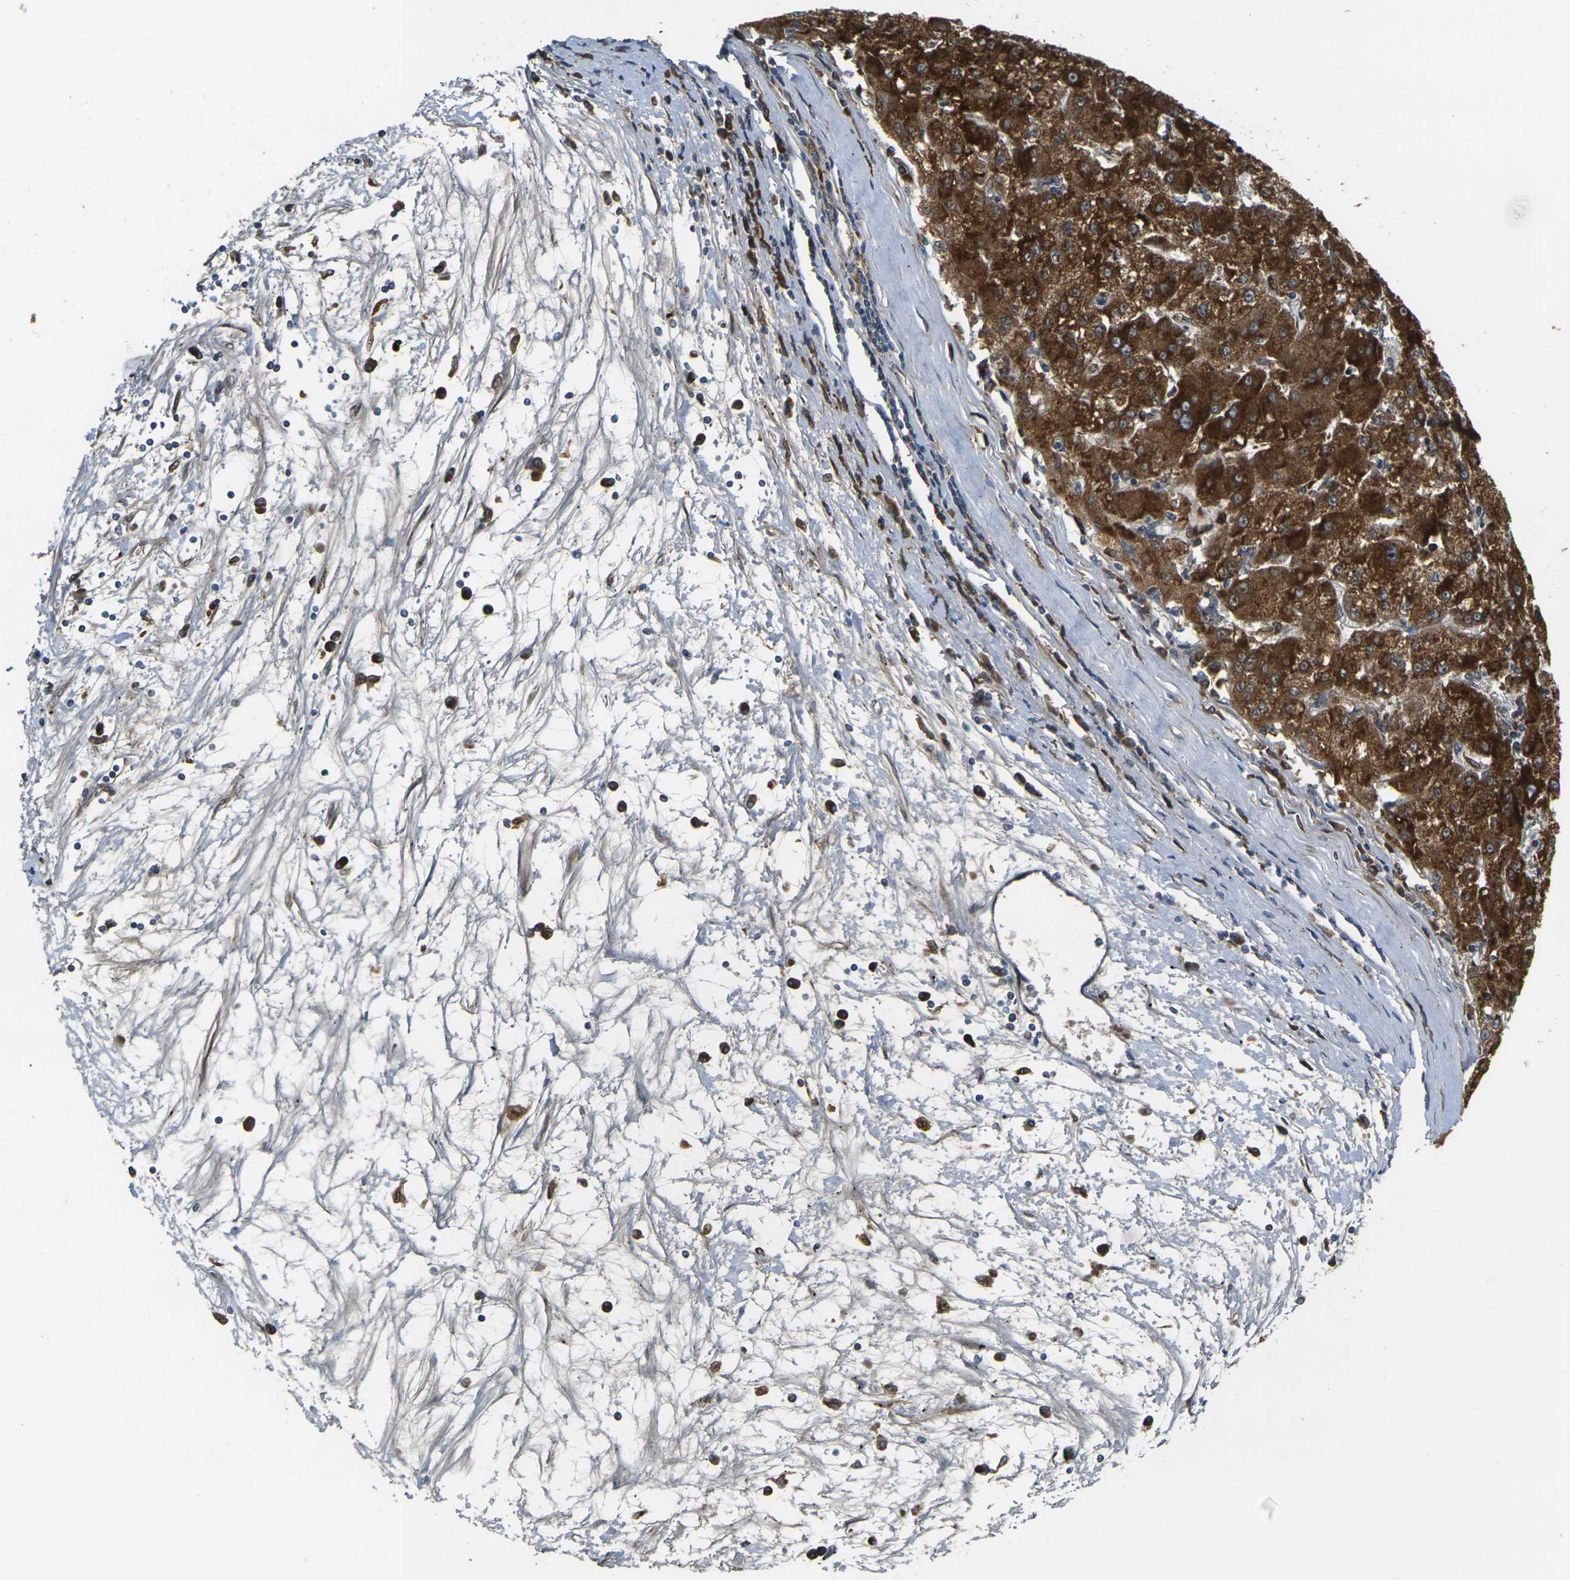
{"staining": {"intensity": "strong", "quantity": ">75%", "location": "cytoplasmic/membranous"}, "tissue": "liver cancer", "cell_type": "Tumor cells", "image_type": "cancer", "snomed": [{"axis": "morphology", "description": "Carcinoma, Hepatocellular, NOS"}, {"axis": "topography", "description": "Liver"}], "caption": "This photomicrograph reveals IHC staining of liver cancer, with high strong cytoplasmic/membranous staining in about >75% of tumor cells.", "gene": "FZD1", "patient": {"sex": "male", "age": 72}}